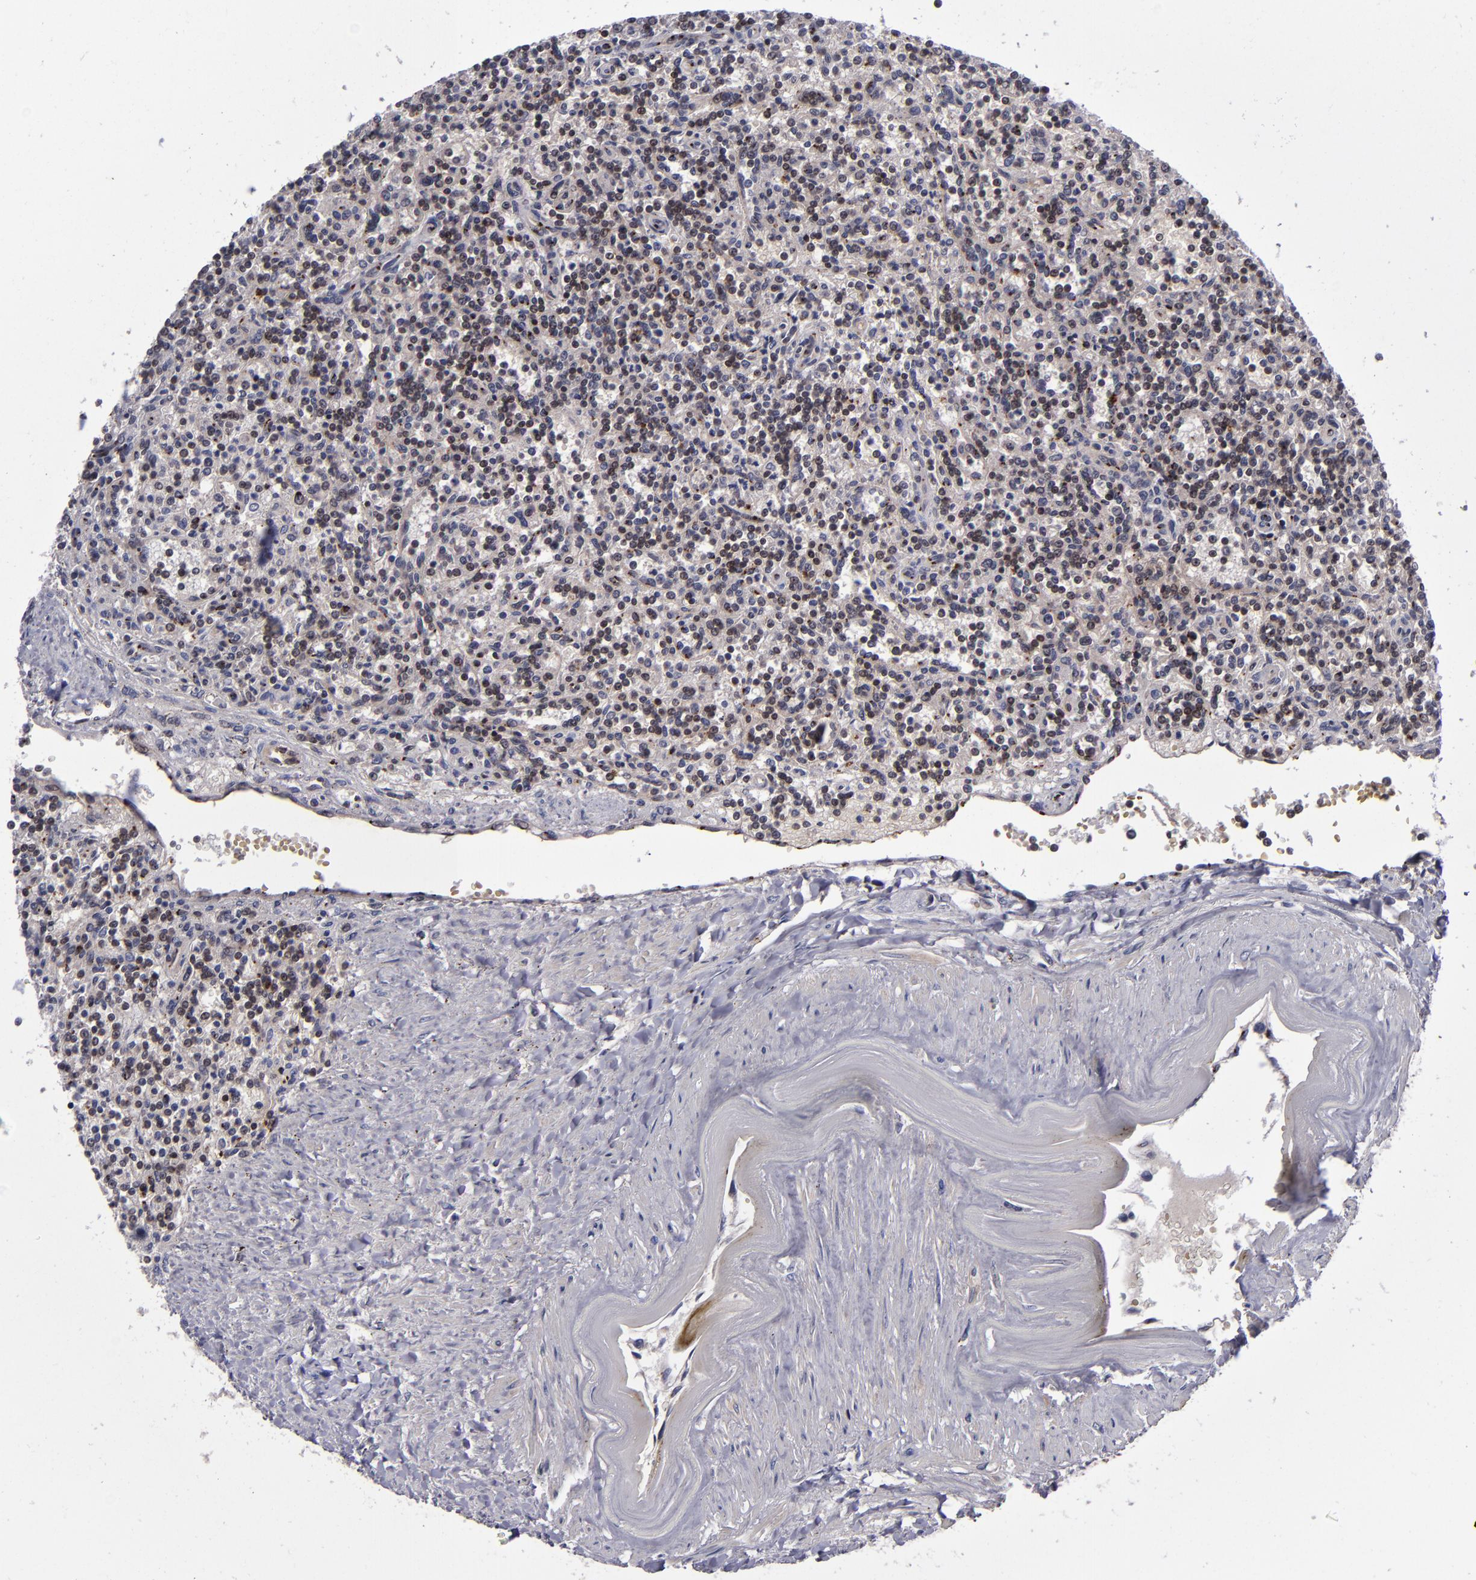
{"staining": {"intensity": "moderate", "quantity": "25%-75%", "location": "nuclear"}, "tissue": "lymphoma", "cell_type": "Tumor cells", "image_type": "cancer", "snomed": [{"axis": "morphology", "description": "Malignant lymphoma, non-Hodgkin's type, Low grade"}, {"axis": "topography", "description": "Spleen"}], "caption": "Malignant lymphoma, non-Hodgkin's type (low-grade) stained with a protein marker displays moderate staining in tumor cells.", "gene": "MGMT", "patient": {"sex": "male", "age": 73}}